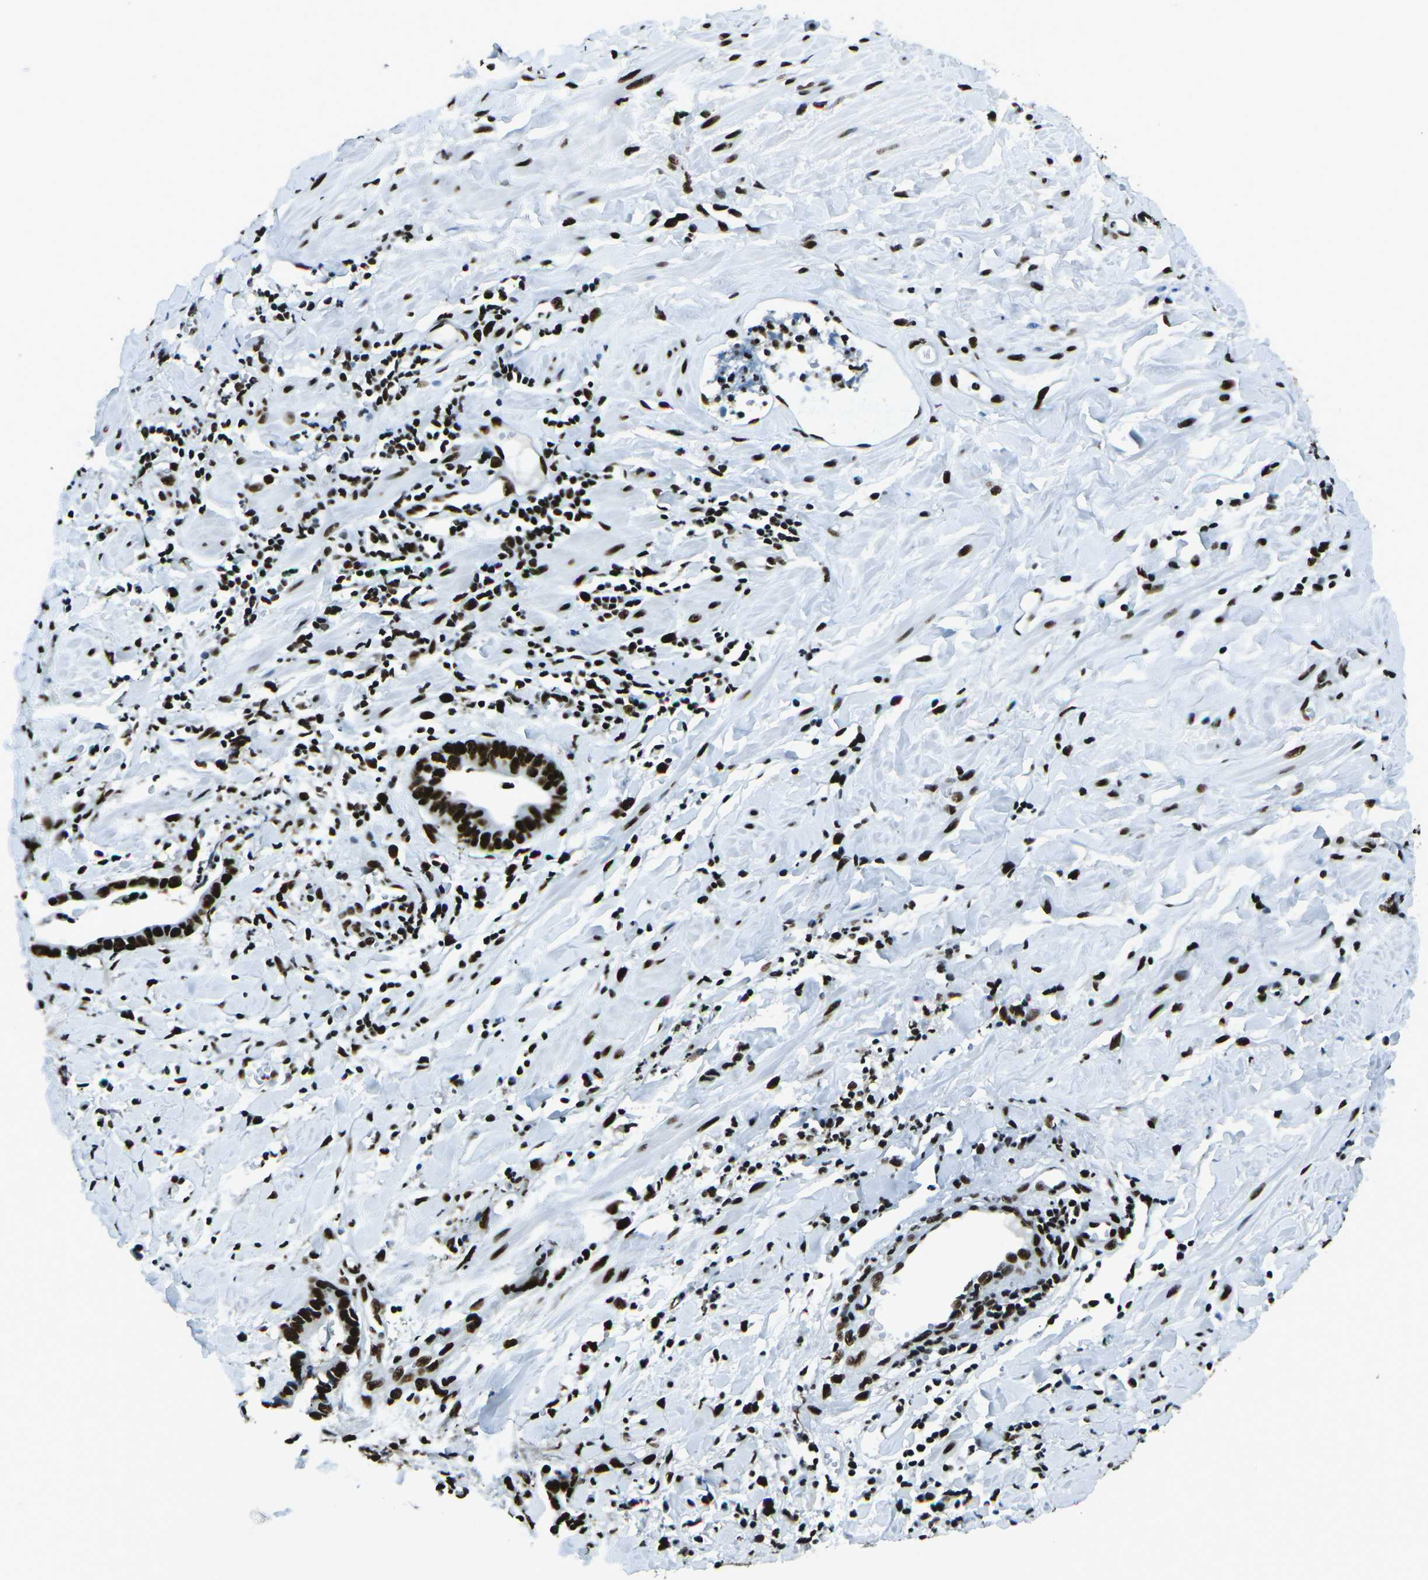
{"staining": {"intensity": "strong", "quantity": ">75%", "location": "nuclear"}, "tissue": "cervical cancer", "cell_type": "Tumor cells", "image_type": "cancer", "snomed": [{"axis": "morphology", "description": "Adenocarcinoma, NOS"}, {"axis": "topography", "description": "Cervix"}], "caption": "Human cervical adenocarcinoma stained with a protein marker reveals strong staining in tumor cells.", "gene": "HNRNPL", "patient": {"sex": "female", "age": 44}}